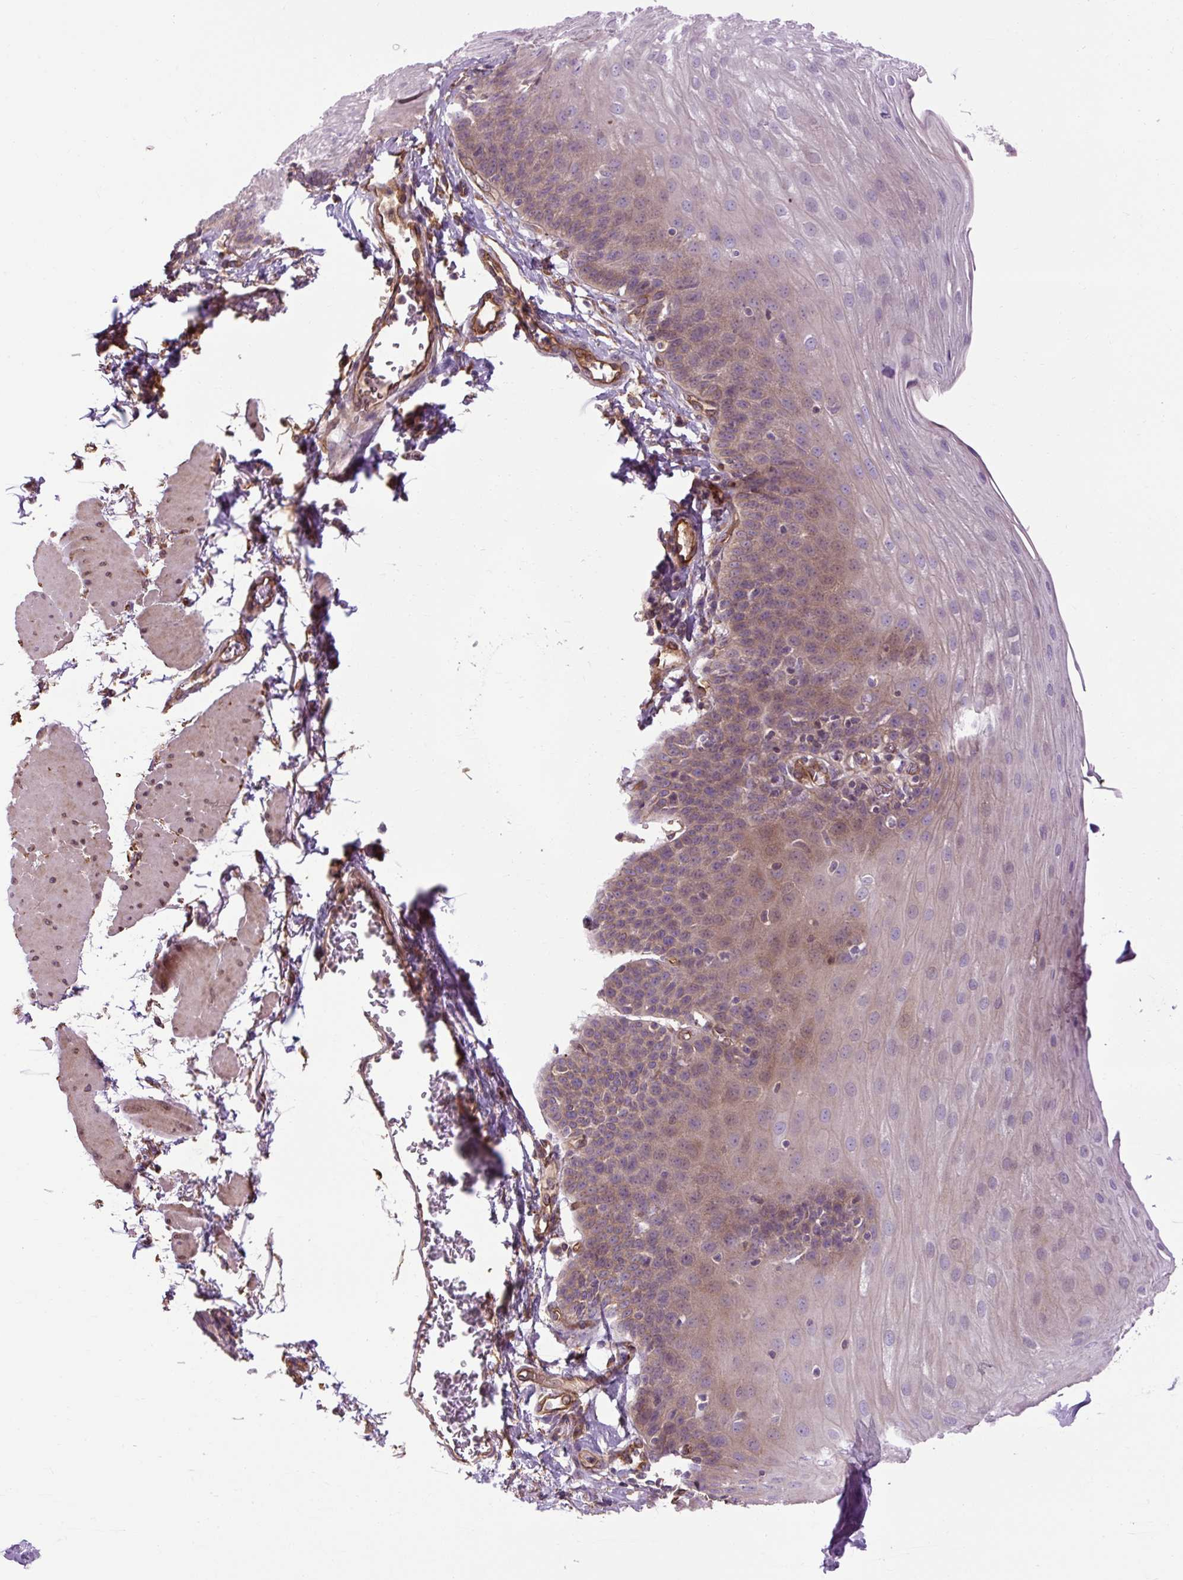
{"staining": {"intensity": "weak", "quantity": "25%-75%", "location": "cytoplasmic/membranous"}, "tissue": "esophagus", "cell_type": "Squamous epithelial cells", "image_type": "normal", "snomed": [{"axis": "morphology", "description": "Normal tissue, NOS"}, {"axis": "topography", "description": "Esophagus"}], "caption": "Squamous epithelial cells demonstrate low levels of weak cytoplasmic/membranous staining in about 25%-75% of cells in normal human esophagus. Nuclei are stained in blue.", "gene": "CCDC93", "patient": {"sex": "female", "age": 81}}